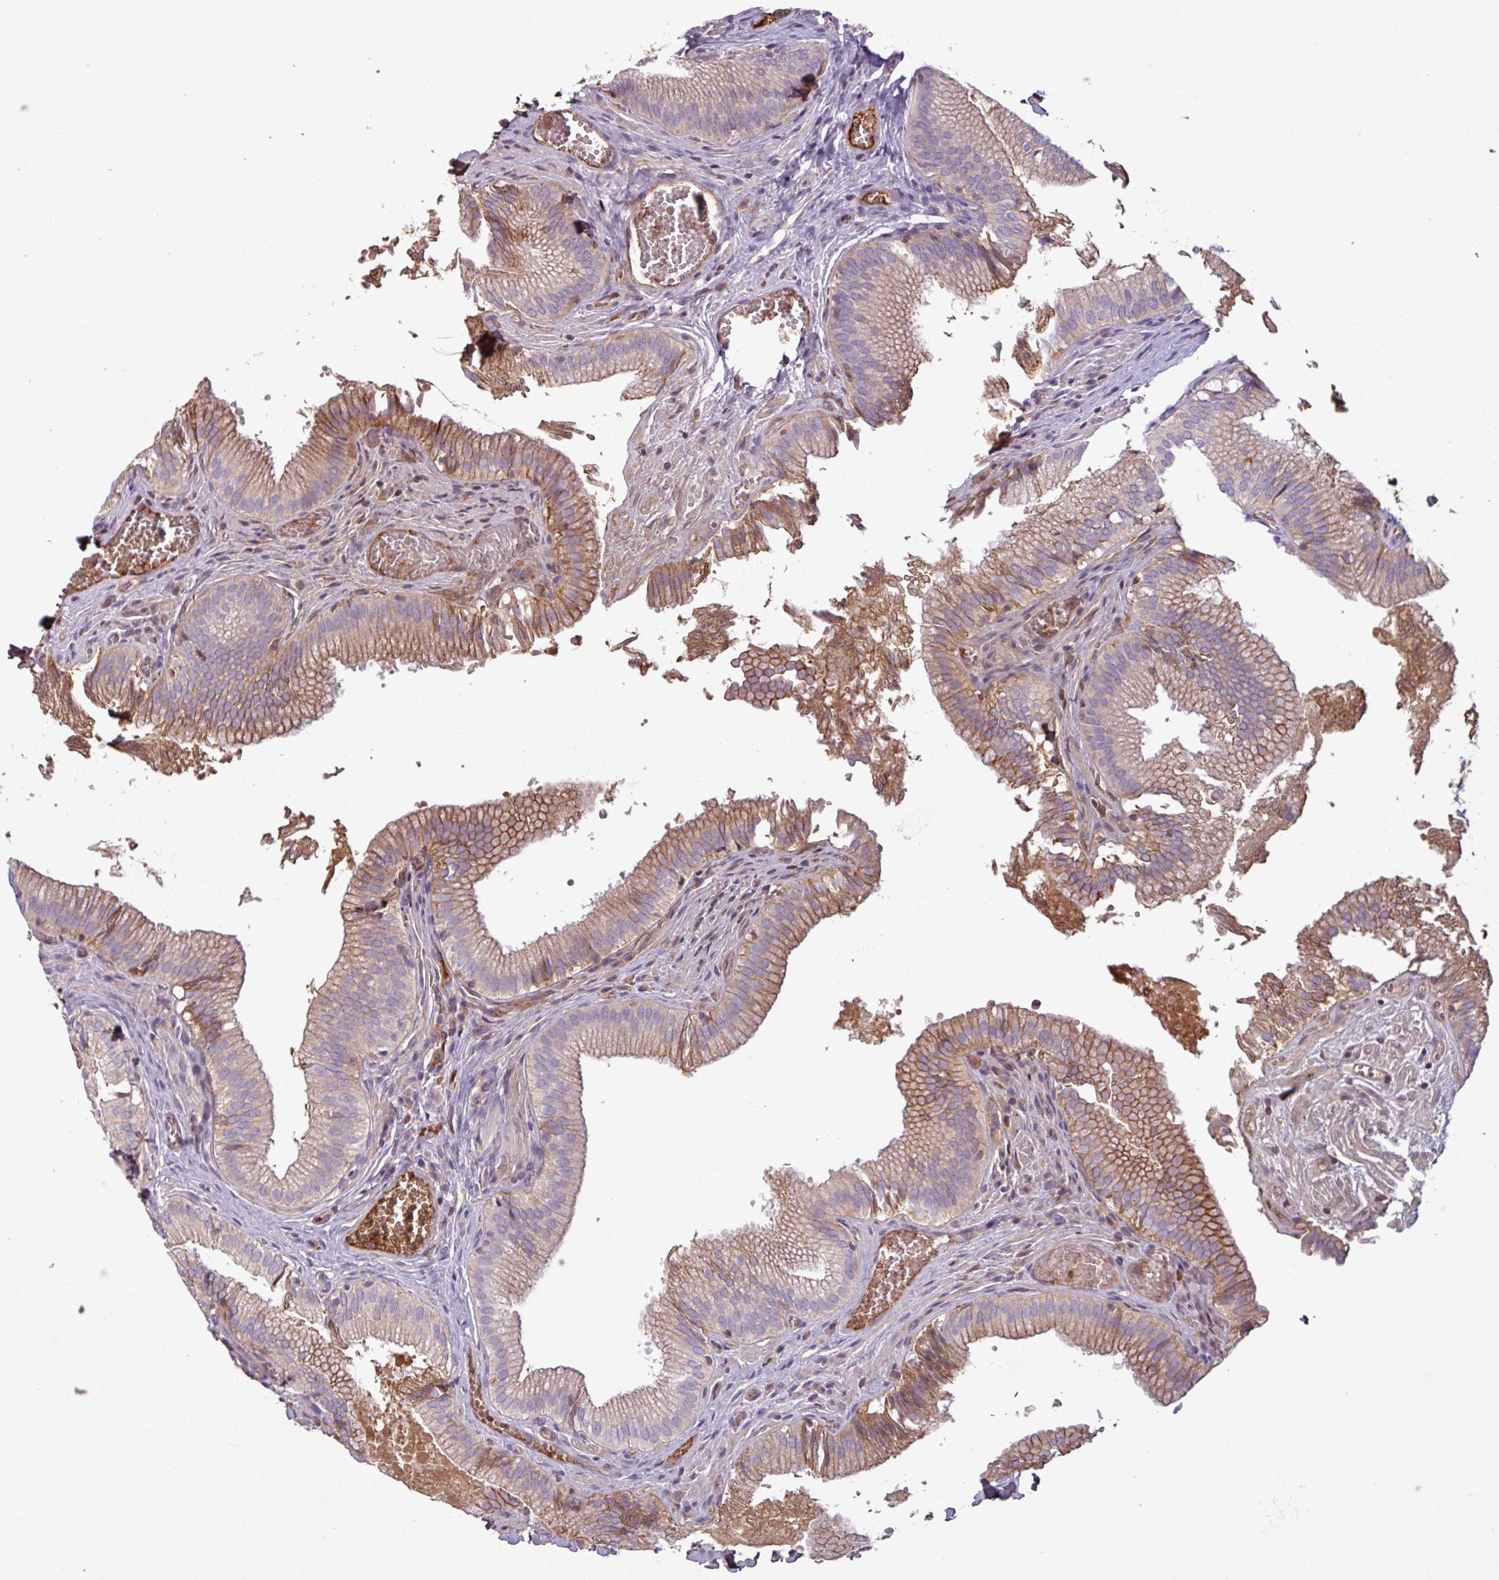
{"staining": {"intensity": "moderate", "quantity": "25%-75%", "location": "cytoplasmic/membranous"}, "tissue": "gallbladder", "cell_type": "Glandular cells", "image_type": "normal", "snomed": [{"axis": "morphology", "description": "Normal tissue, NOS"}, {"axis": "topography", "description": "Gallbladder"}, {"axis": "topography", "description": "Peripheral nerve tissue"}], "caption": "This micrograph exhibits normal gallbladder stained with immunohistochemistry (IHC) to label a protein in brown. The cytoplasmic/membranous of glandular cells show moderate positivity for the protein. Nuclei are counter-stained blue.", "gene": "C4A", "patient": {"sex": "male", "age": 17}}